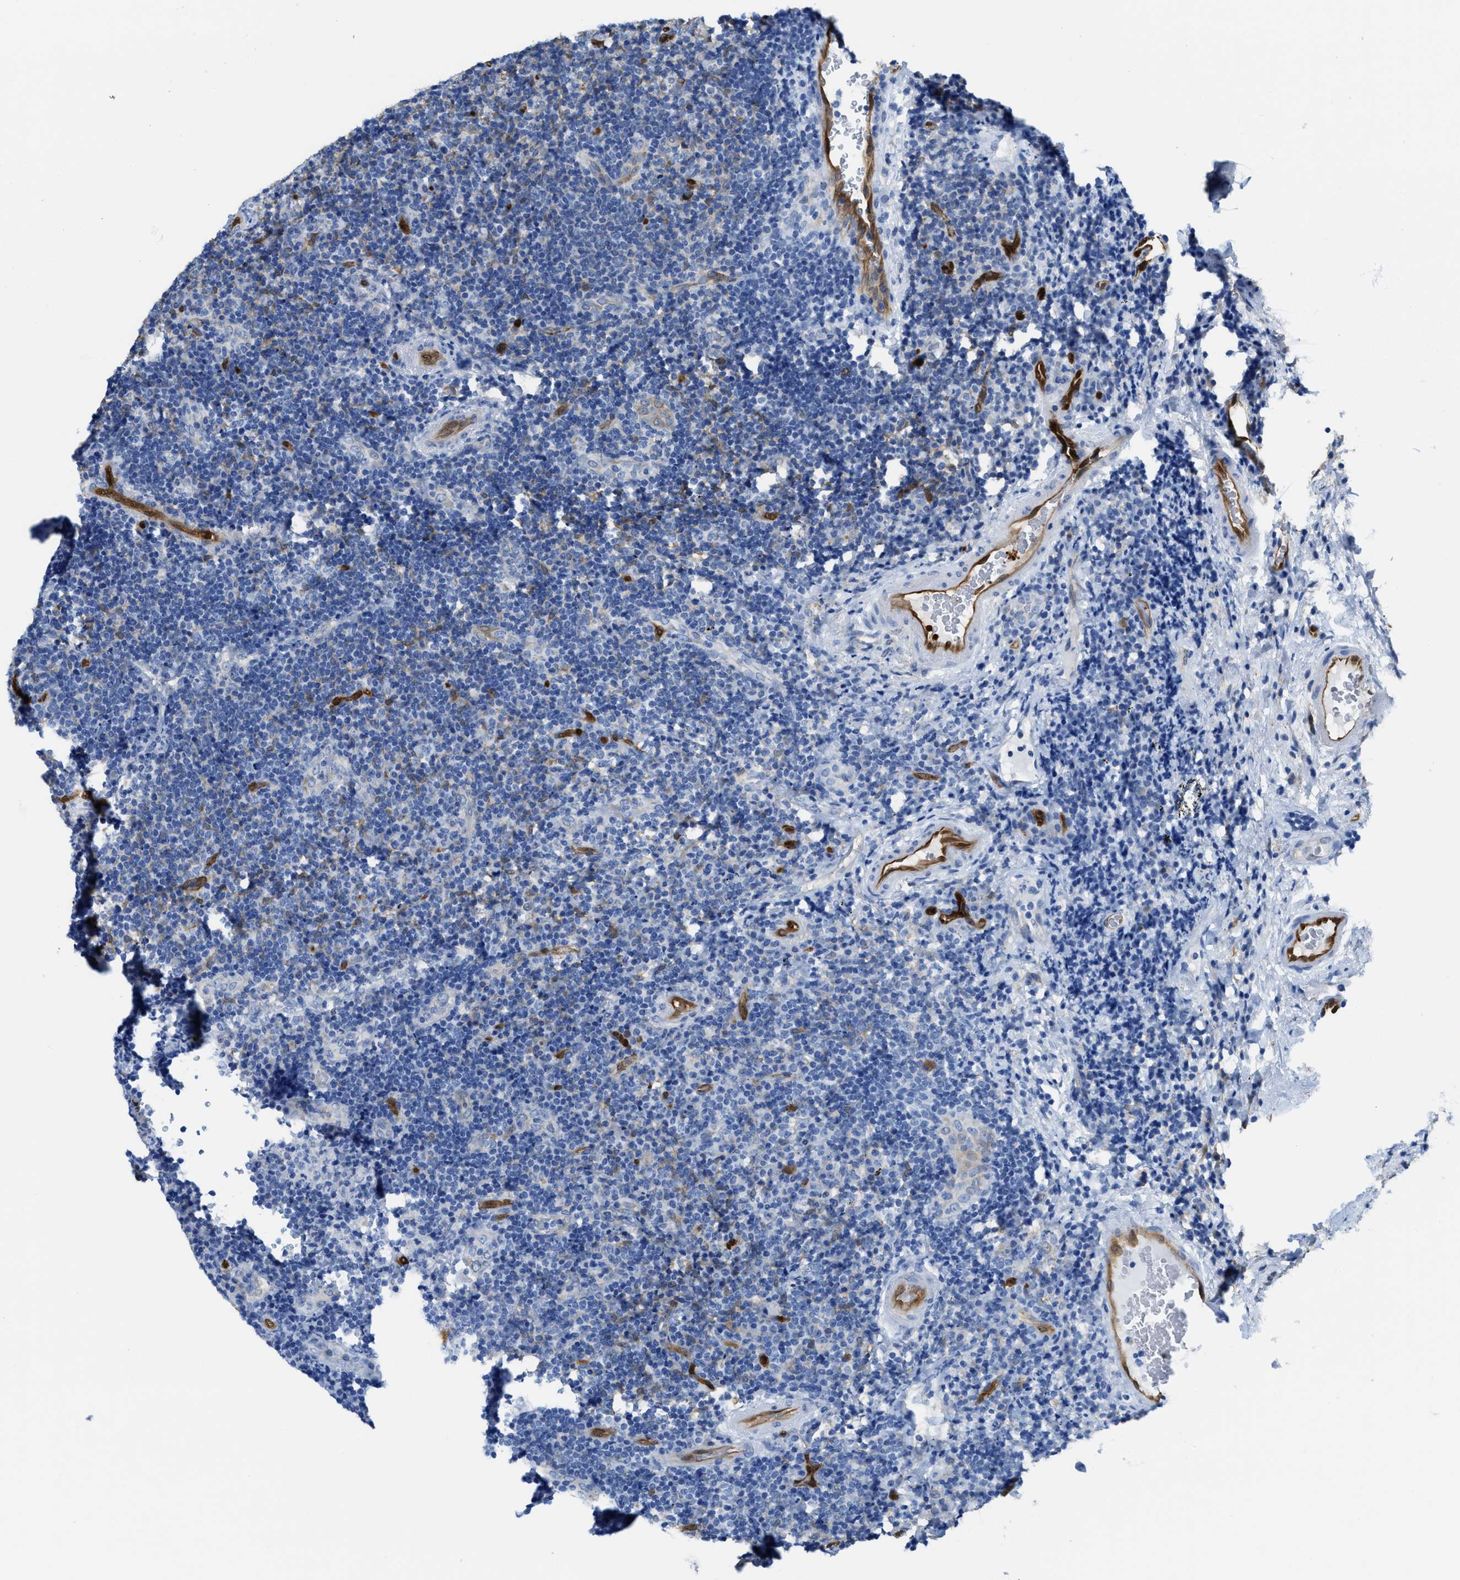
{"staining": {"intensity": "negative", "quantity": "none", "location": "none"}, "tissue": "lymphoma", "cell_type": "Tumor cells", "image_type": "cancer", "snomed": [{"axis": "morphology", "description": "Malignant lymphoma, non-Hodgkin's type, High grade"}, {"axis": "topography", "description": "Tonsil"}], "caption": "Immunohistochemical staining of human high-grade malignant lymphoma, non-Hodgkin's type displays no significant positivity in tumor cells.", "gene": "ASS1", "patient": {"sex": "female", "age": 36}}